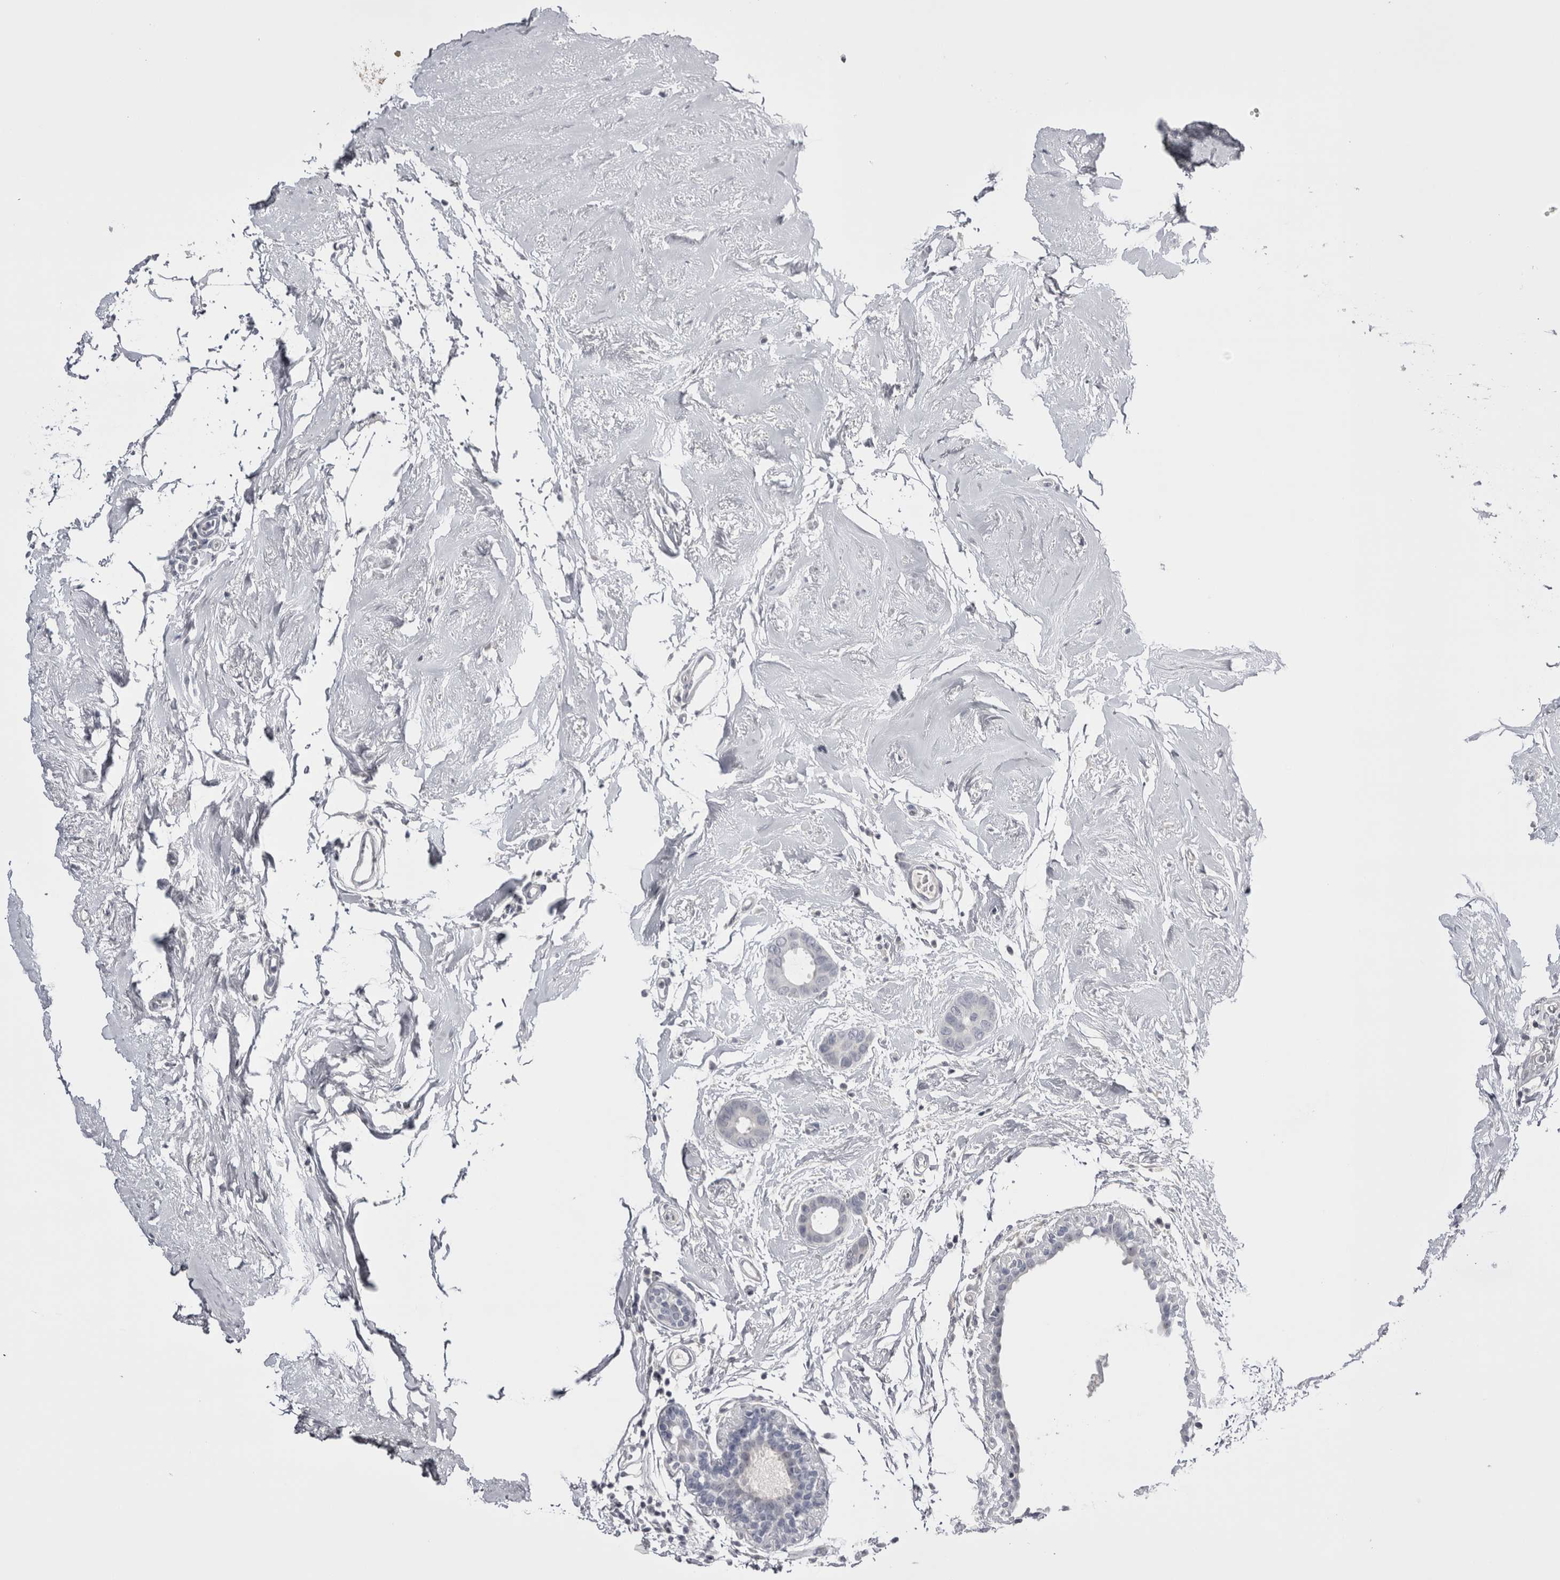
{"staining": {"intensity": "negative", "quantity": "none", "location": "none"}, "tissue": "breast cancer", "cell_type": "Tumor cells", "image_type": "cancer", "snomed": [{"axis": "morphology", "description": "Duct carcinoma"}, {"axis": "topography", "description": "Breast"}], "caption": "The photomicrograph demonstrates no staining of tumor cells in breast cancer (infiltrating ductal carcinoma).", "gene": "FNDC8", "patient": {"sex": "female", "age": 55}}